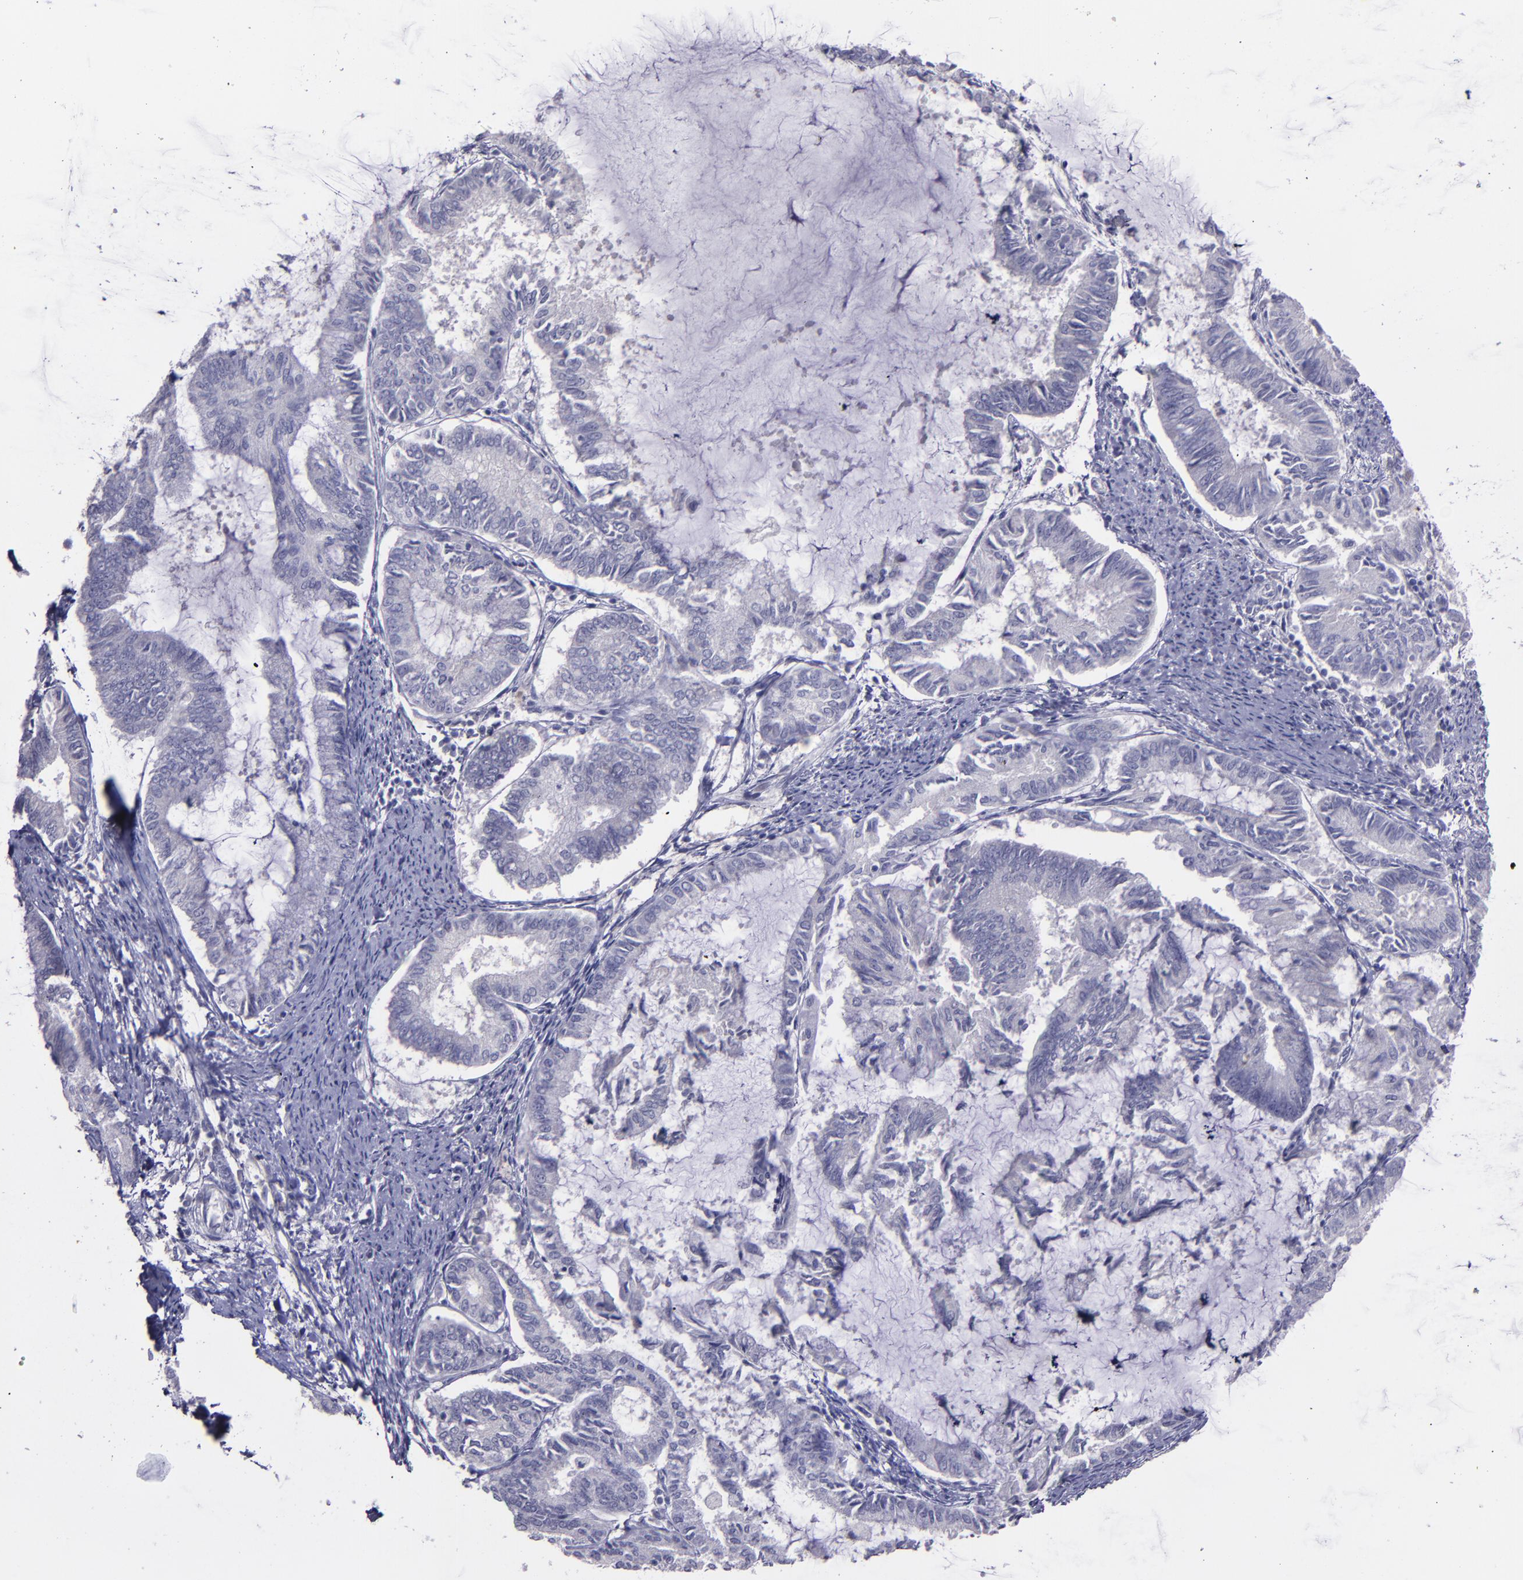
{"staining": {"intensity": "negative", "quantity": "none", "location": "none"}, "tissue": "endometrial cancer", "cell_type": "Tumor cells", "image_type": "cancer", "snomed": [{"axis": "morphology", "description": "Adenocarcinoma, NOS"}, {"axis": "topography", "description": "Endometrium"}], "caption": "Protein analysis of endometrial cancer (adenocarcinoma) shows no significant staining in tumor cells.", "gene": "MASP1", "patient": {"sex": "female", "age": 86}}